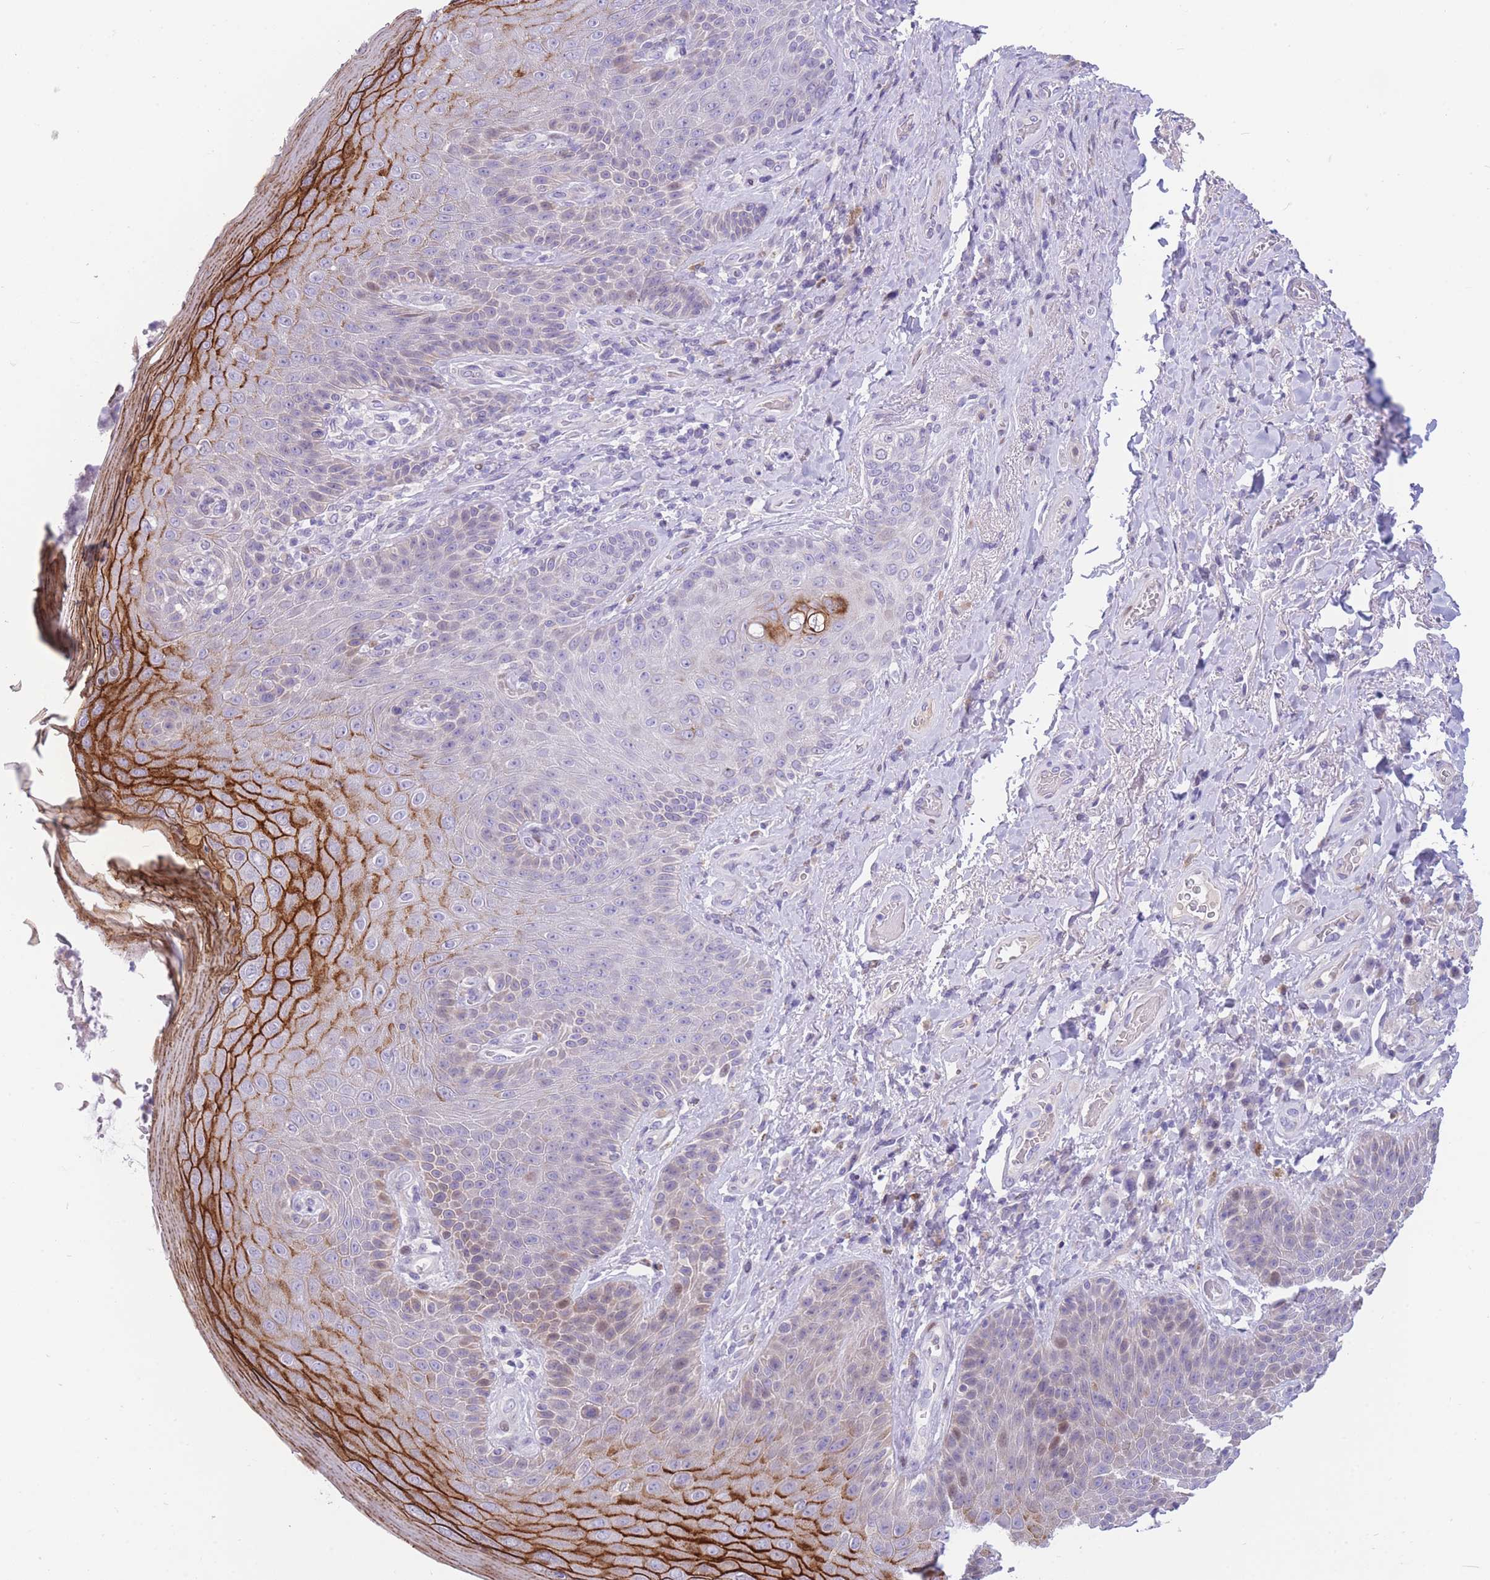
{"staining": {"intensity": "strong", "quantity": "25%-75%", "location": "cytoplasmic/membranous"}, "tissue": "skin", "cell_type": "Epidermal cells", "image_type": "normal", "snomed": [{"axis": "morphology", "description": "Normal tissue, NOS"}, {"axis": "topography", "description": "Anal"}], "caption": "Immunohistochemistry (IHC) micrograph of unremarkable skin stained for a protein (brown), which demonstrates high levels of strong cytoplasmic/membranous positivity in about 25%-75% of epidermal cells.", "gene": "SHCBP1", "patient": {"sex": "female", "age": 89}}